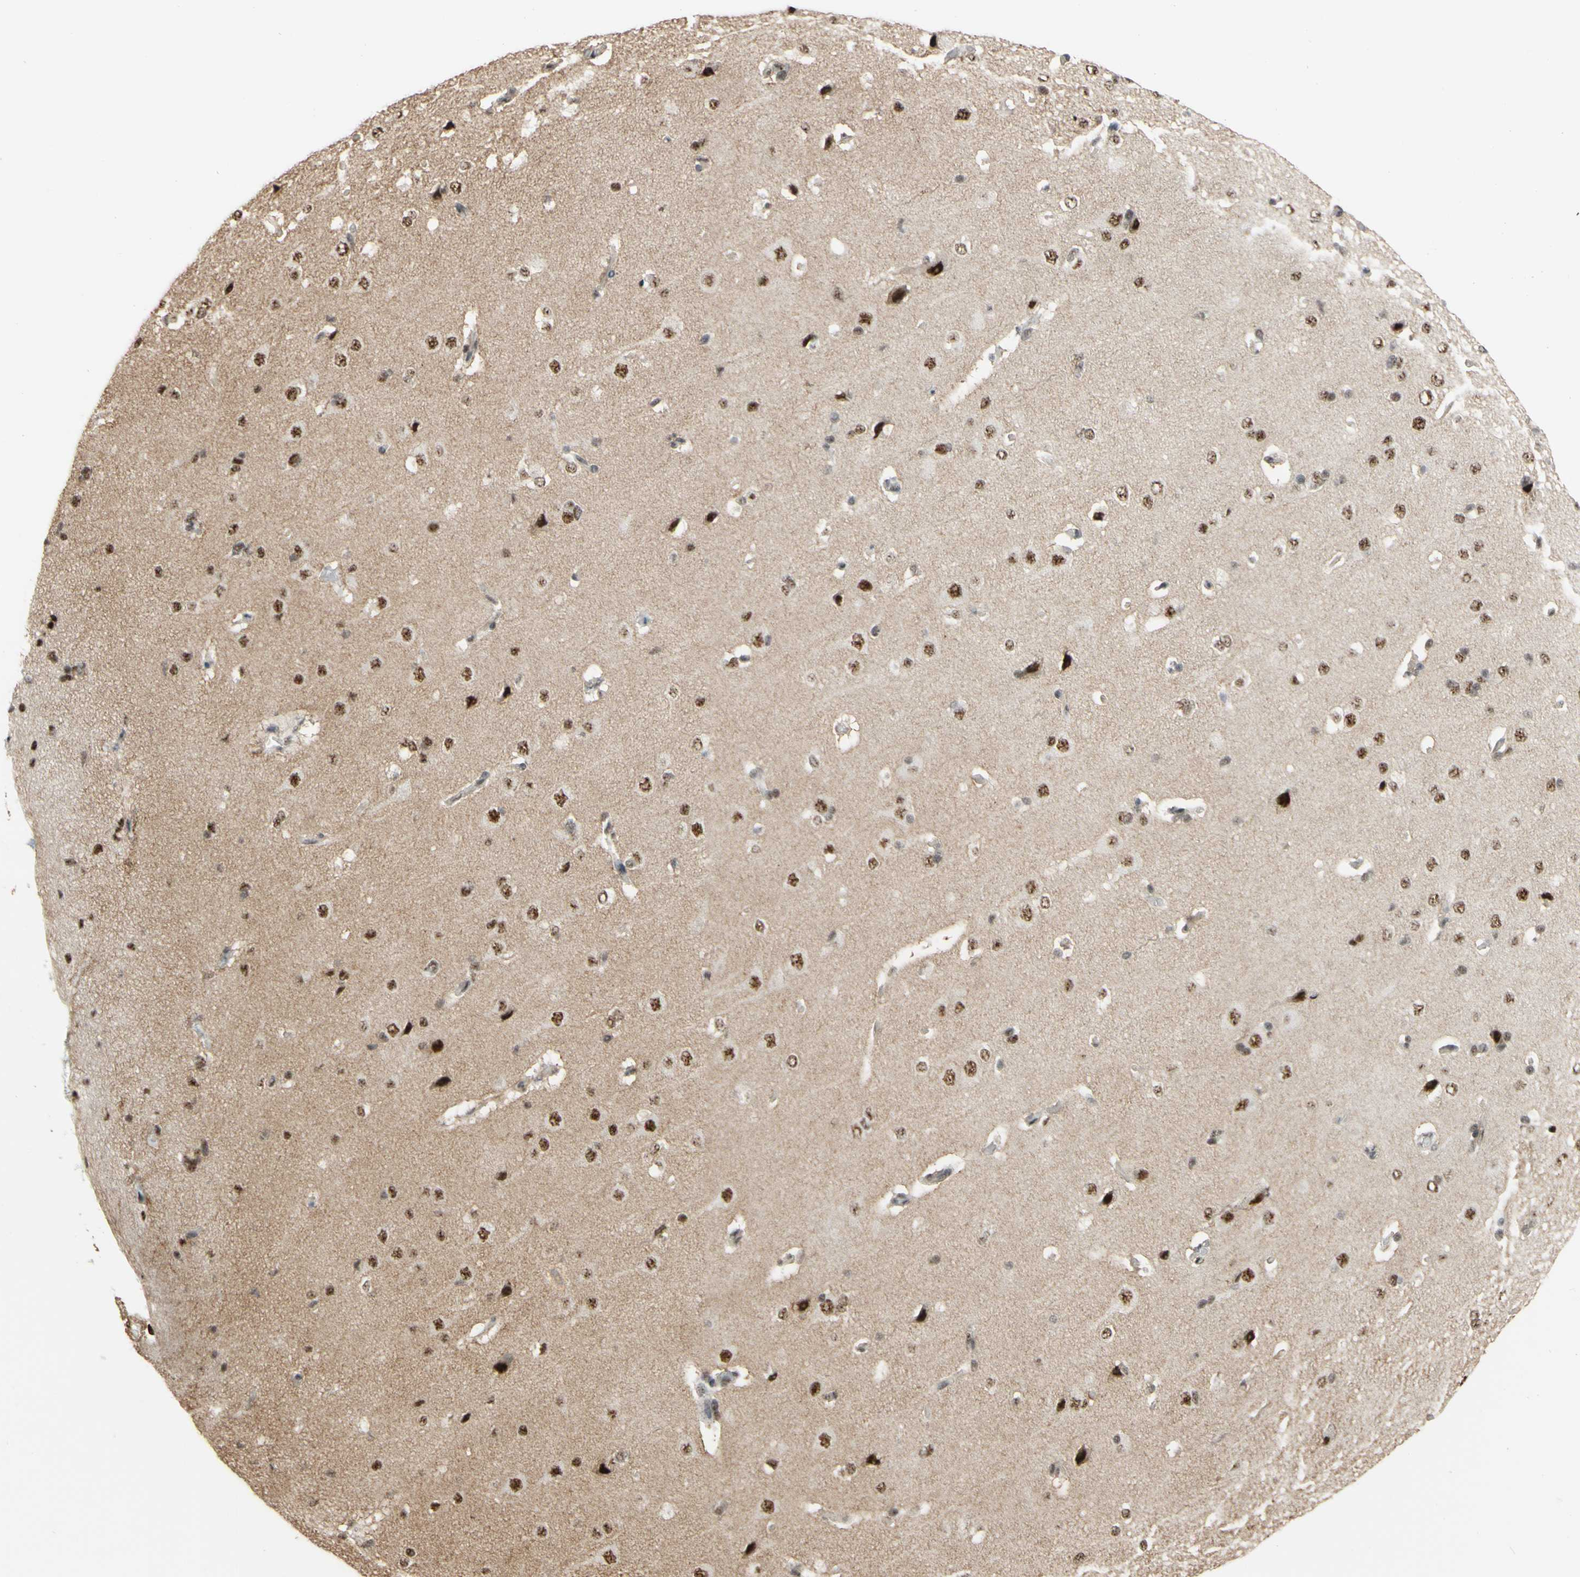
{"staining": {"intensity": "moderate", "quantity": "<25%", "location": "cytoplasmic/membranous,nuclear"}, "tissue": "cerebral cortex", "cell_type": "Endothelial cells", "image_type": "normal", "snomed": [{"axis": "morphology", "description": "Normal tissue, NOS"}, {"axis": "topography", "description": "Cerebral cortex"}], "caption": "The immunohistochemical stain labels moderate cytoplasmic/membranous,nuclear staining in endothelial cells of normal cerebral cortex. The protein is stained brown, and the nuclei are stained in blue (DAB (3,3'-diaminobenzidine) IHC with brightfield microscopy, high magnification).", "gene": "SAP18", "patient": {"sex": "male", "age": 62}}